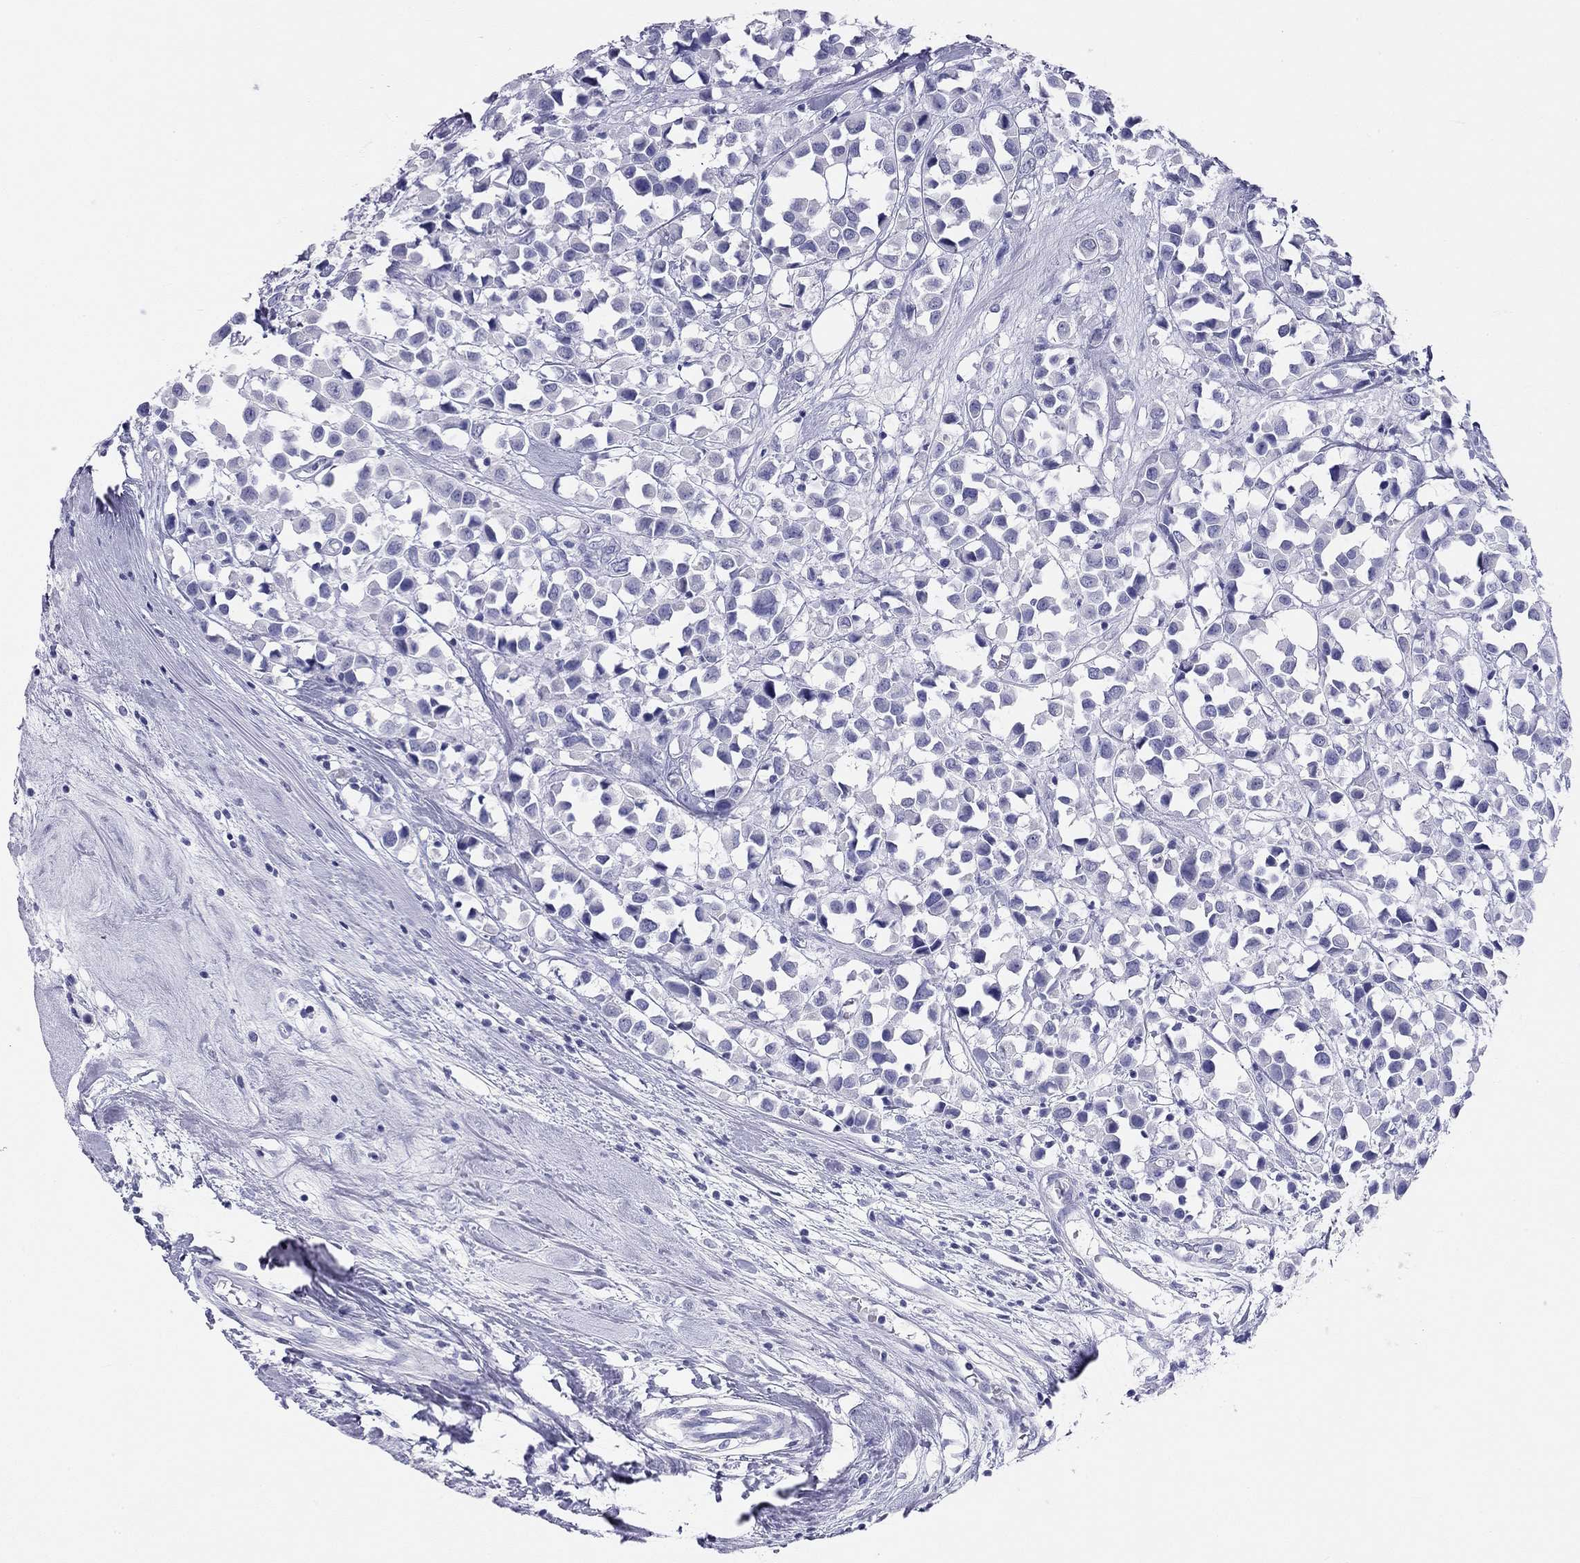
{"staining": {"intensity": "negative", "quantity": "none", "location": "none"}, "tissue": "breast cancer", "cell_type": "Tumor cells", "image_type": "cancer", "snomed": [{"axis": "morphology", "description": "Duct carcinoma"}, {"axis": "topography", "description": "Breast"}], "caption": "Protein analysis of breast cancer (infiltrating ductal carcinoma) shows no significant expression in tumor cells. Nuclei are stained in blue.", "gene": "KLRG1", "patient": {"sex": "female", "age": 61}}